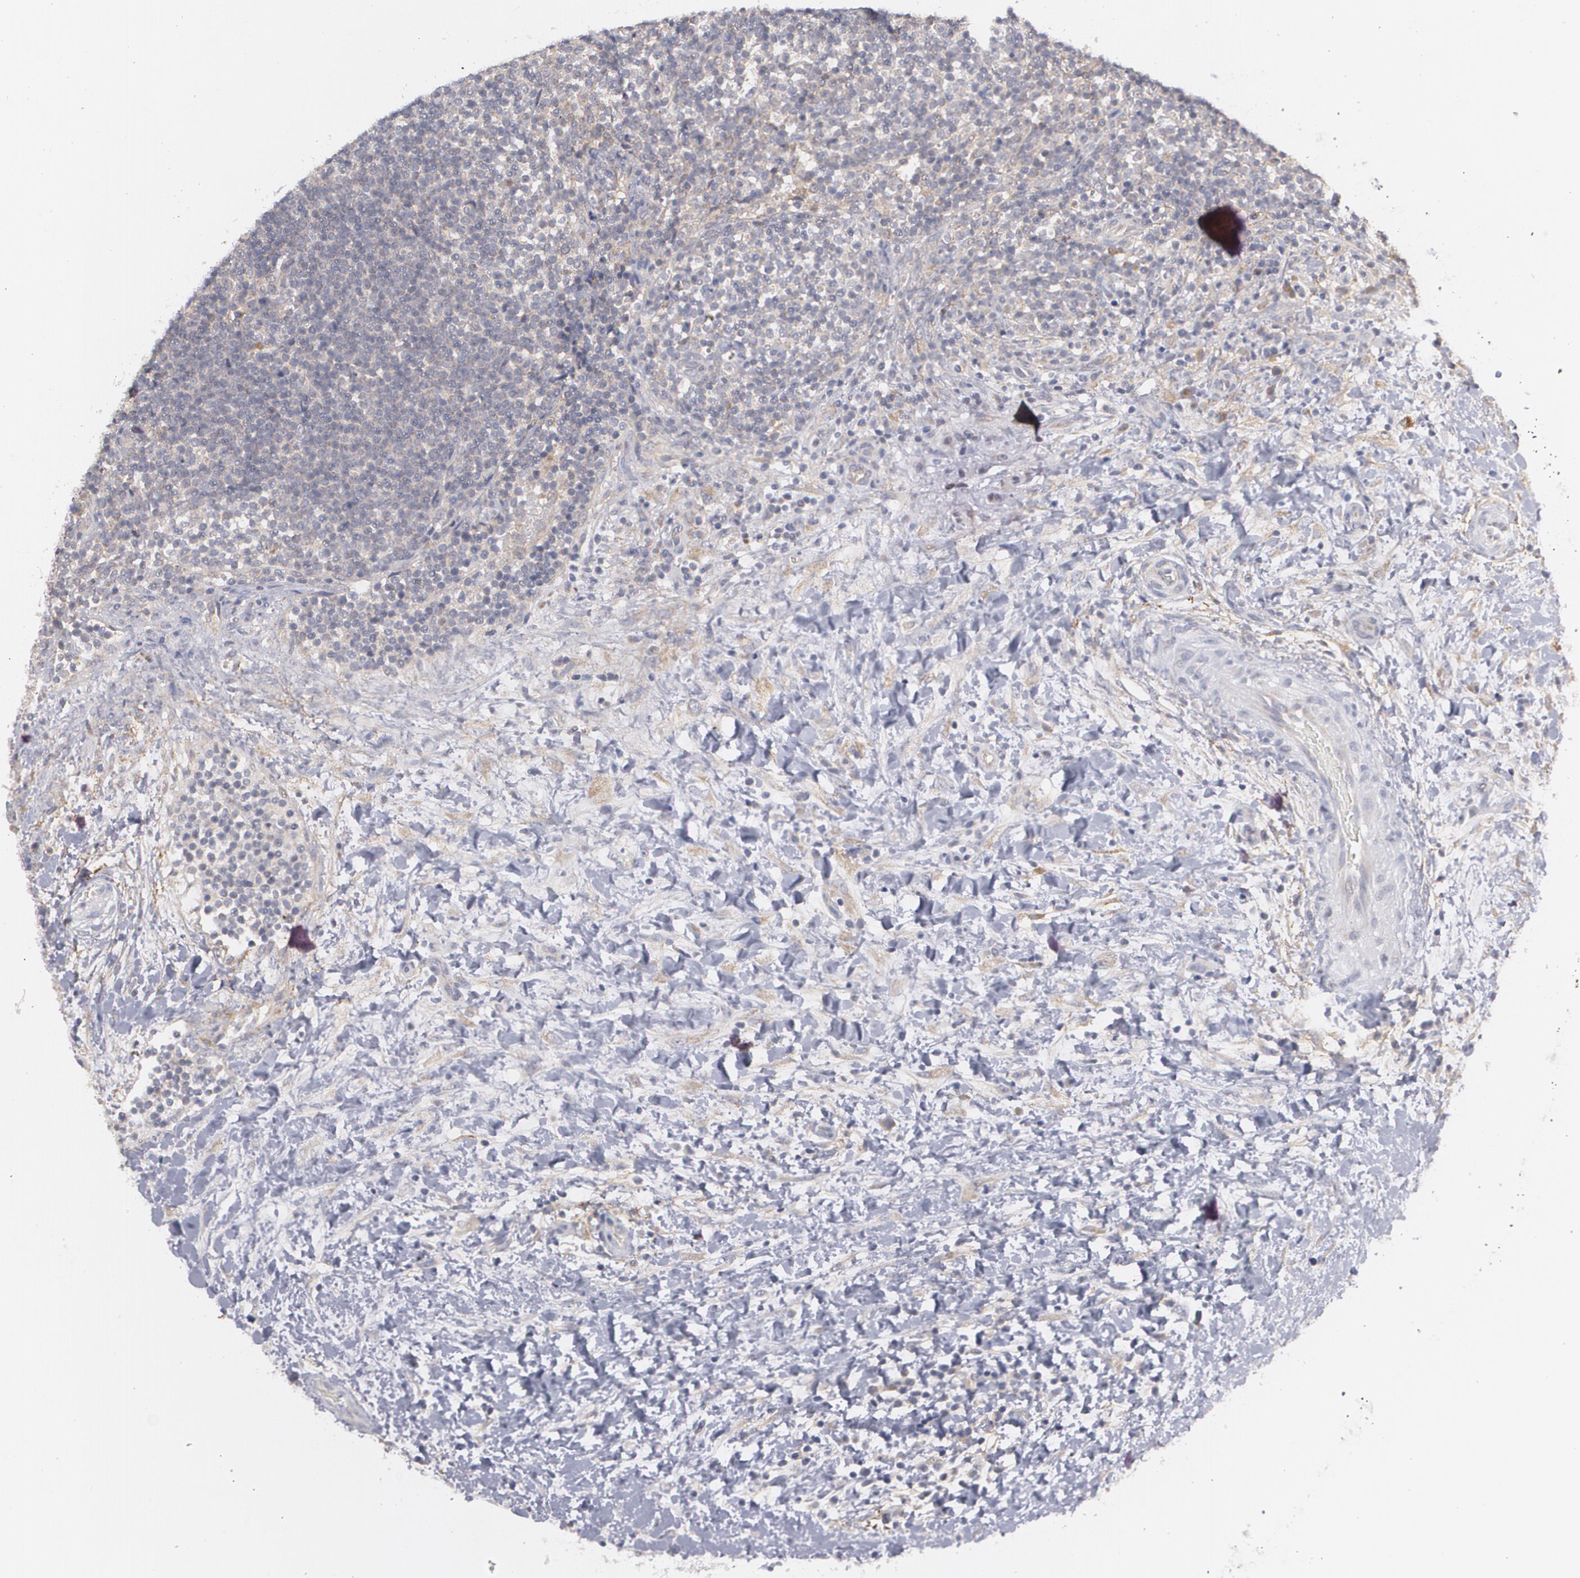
{"staining": {"intensity": "weak", "quantity": "<25%", "location": "cytoplasmic/membranous"}, "tissue": "lymphoma", "cell_type": "Tumor cells", "image_type": "cancer", "snomed": [{"axis": "morphology", "description": "Malignant lymphoma, non-Hodgkin's type, Low grade"}, {"axis": "topography", "description": "Lymph node"}], "caption": "This histopathology image is of lymphoma stained with IHC to label a protein in brown with the nuclei are counter-stained blue. There is no expression in tumor cells.", "gene": "BMP6", "patient": {"sex": "female", "age": 76}}